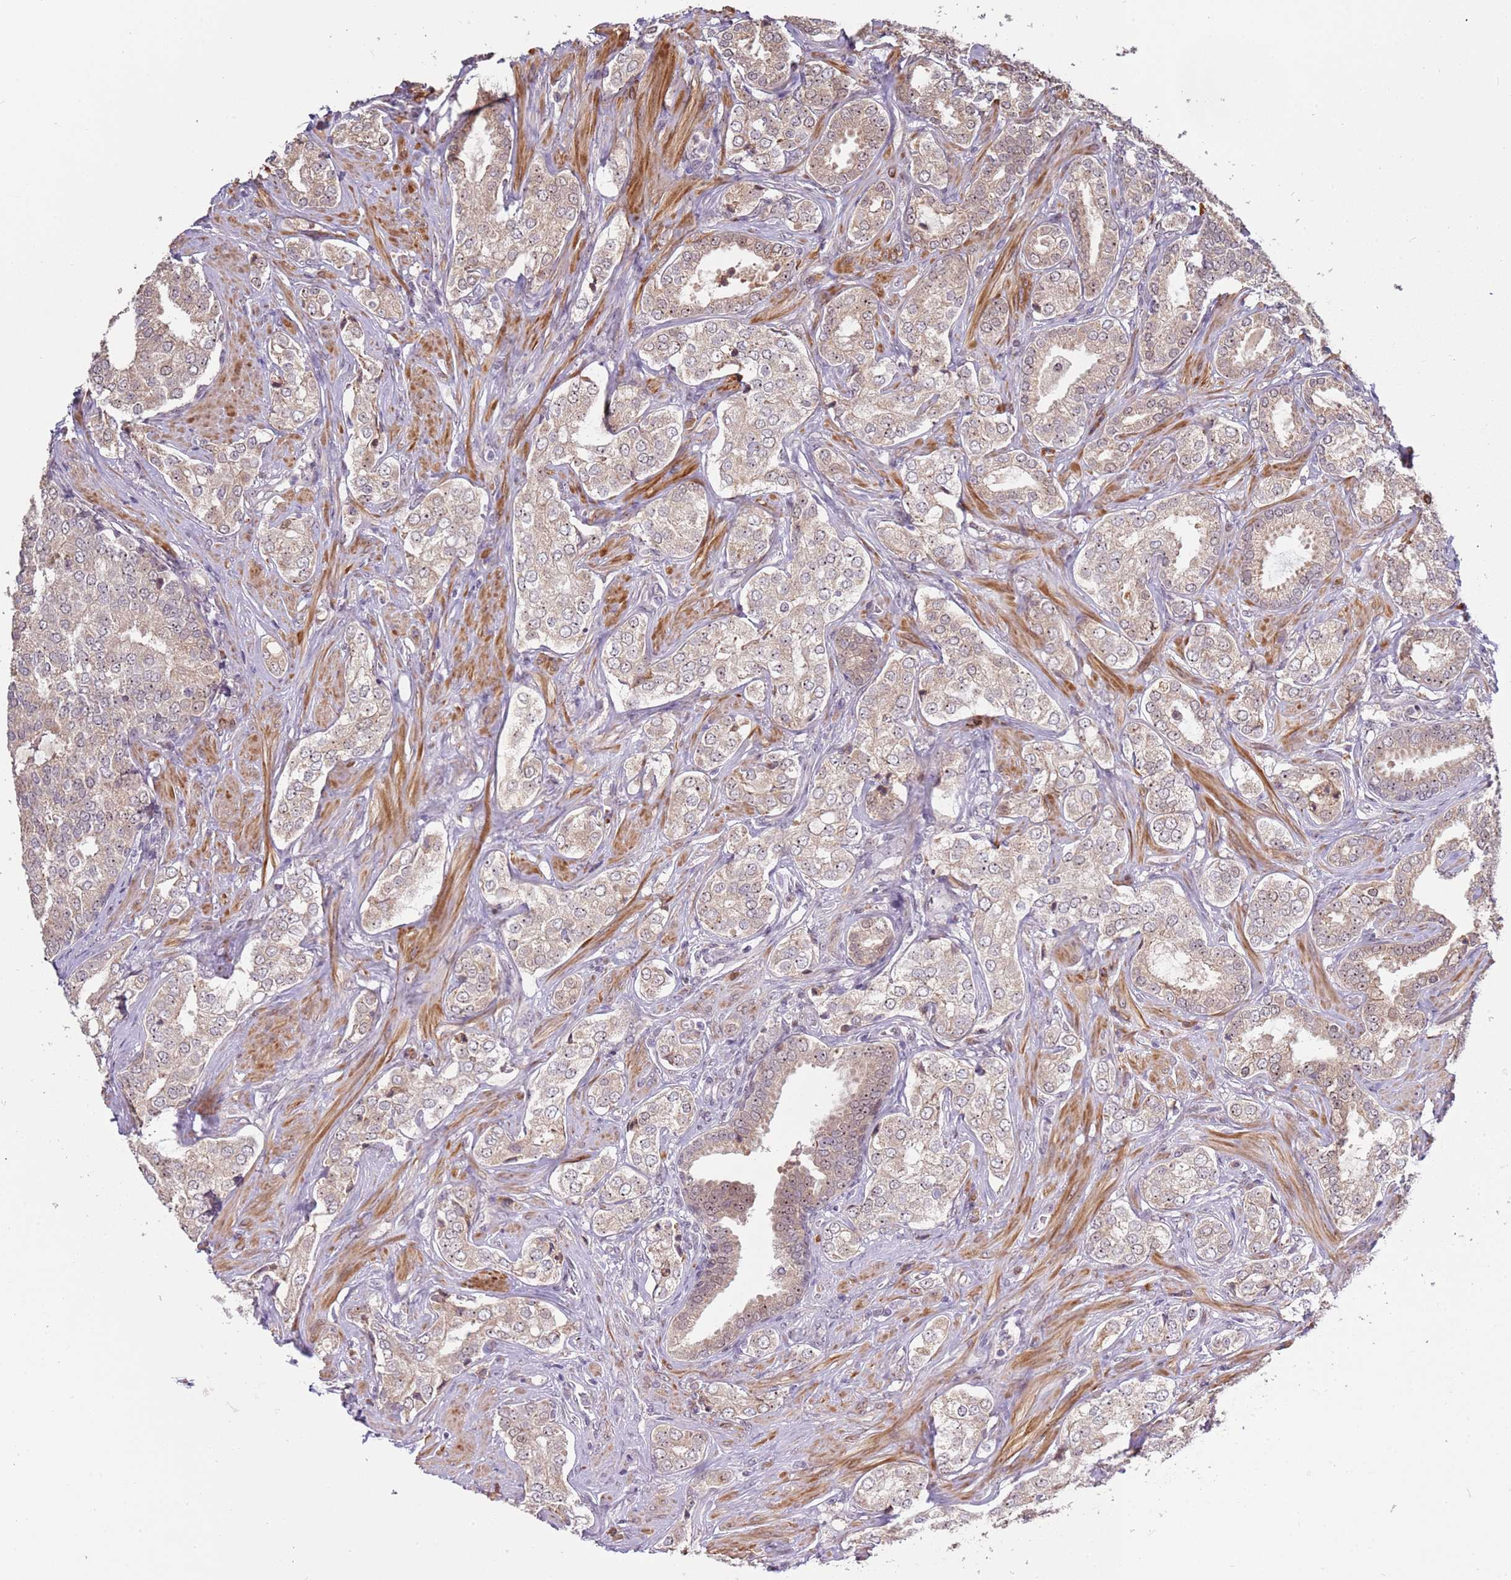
{"staining": {"intensity": "weak", "quantity": "25%-75%", "location": "cytoplasmic/membranous"}, "tissue": "prostate cancer", "cell_type": "Tumor cells", "image_type": "cancer", "snomed": [{"axis": "morphology", "description": "Adenocarcinoma, High grade"}, {"axis": "topography", "description": "Prostate"}], "caption": "Prostate cancer stained for a protein exhibits weak cytoplasmic/membranous positivity in tumor cells.", "gene": "UCMA", "patient": {"sex": "male", "age": 71}}